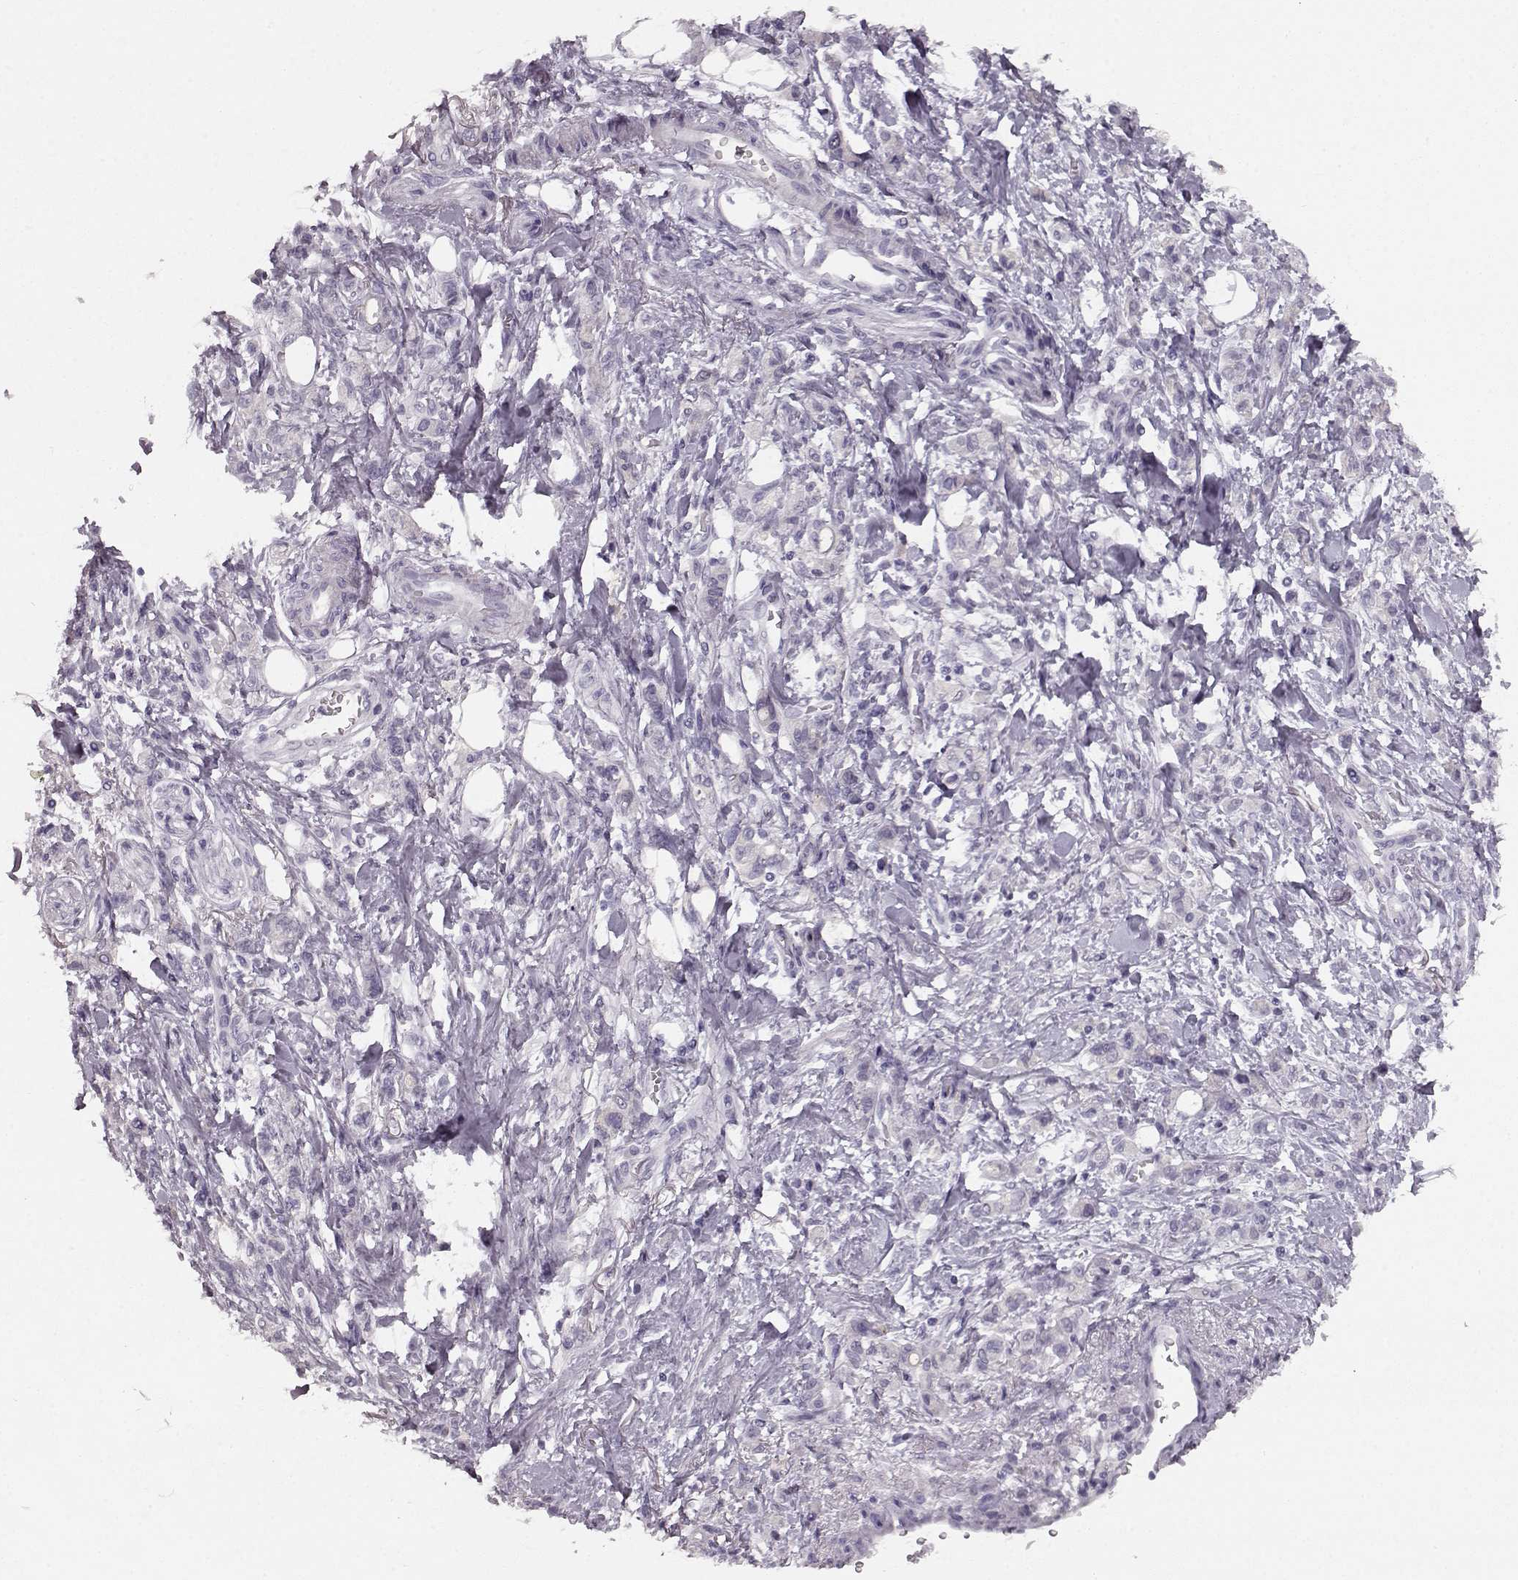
{"staining": {"intensity": "negative", "quantity": "none", "location": "none"}, "tissue": "stomach cancer", "cell_type": "Tumor cells", "image_type": "cancer", "snomed": [{"axis": "morphology", "description": "Adenocarcinoma, NOS"}, {"axis": "topography", "description": "Stomach"}], "caption": "DAB (3,3'-diaminobenzidine) immunohistochemical staining of human adenocarcinoma (stomach) demonstrates no significant staining in tumor cells.", "gene": "KIAA0319", "patient": {"sex": "male", "age": 77}}